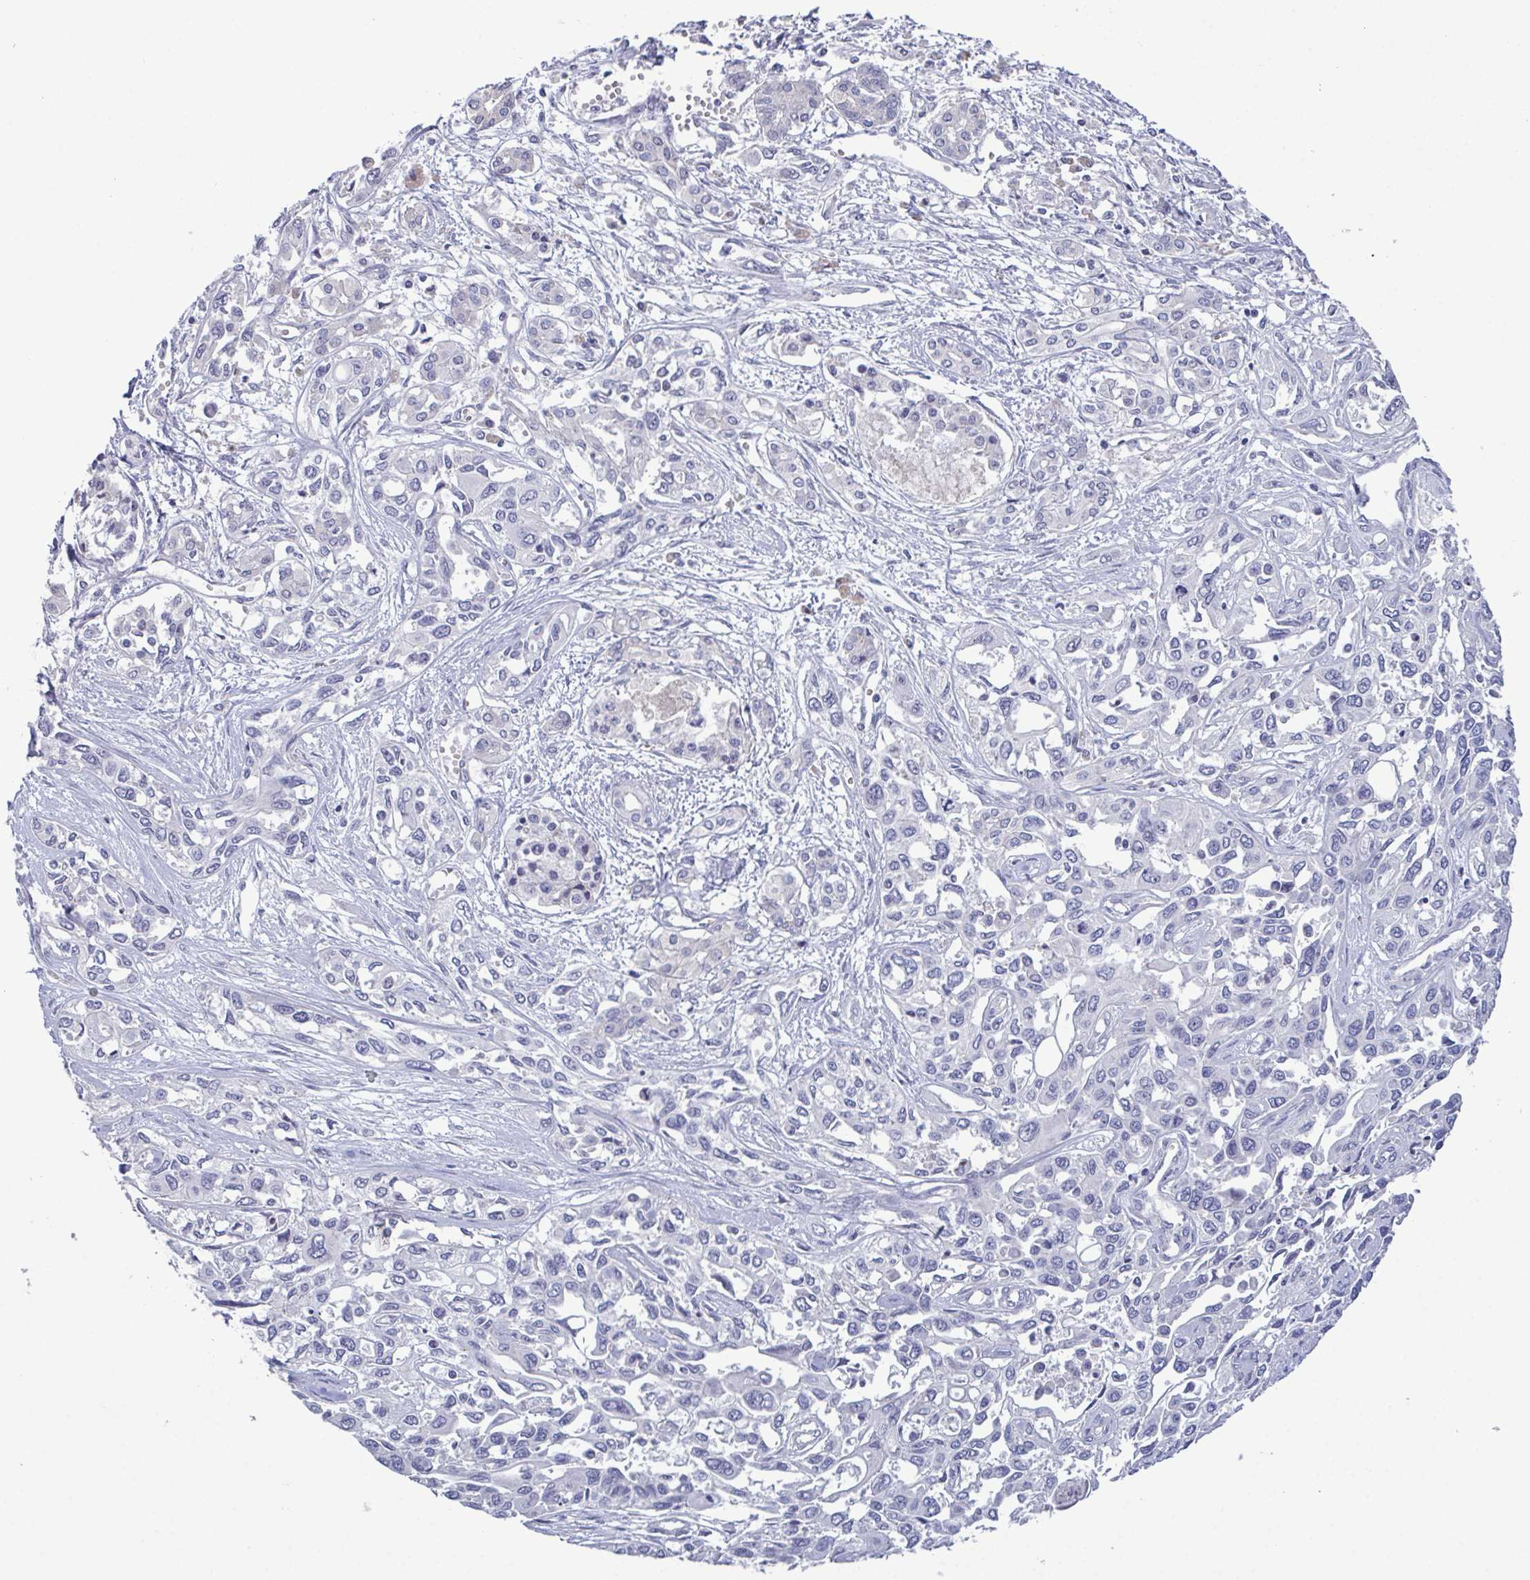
{"staining": {"intensity": "negative", "quantity": "none", "location": "none"}, "tissue": "pancreatic cancer", "cell_type": "Tumor cells", "image_type": "cancer", "snomed": [{"axis": "morphology", "description": "Adenocarcinoma, NOS"}, {"axis": "topography", "description": "Pancreas"}], "caption": "IHC of human pancreatic cancer reveals no staining in tumor cells.", "gene": "GLDC", "patient": {"sex": "female", "age": 55}}